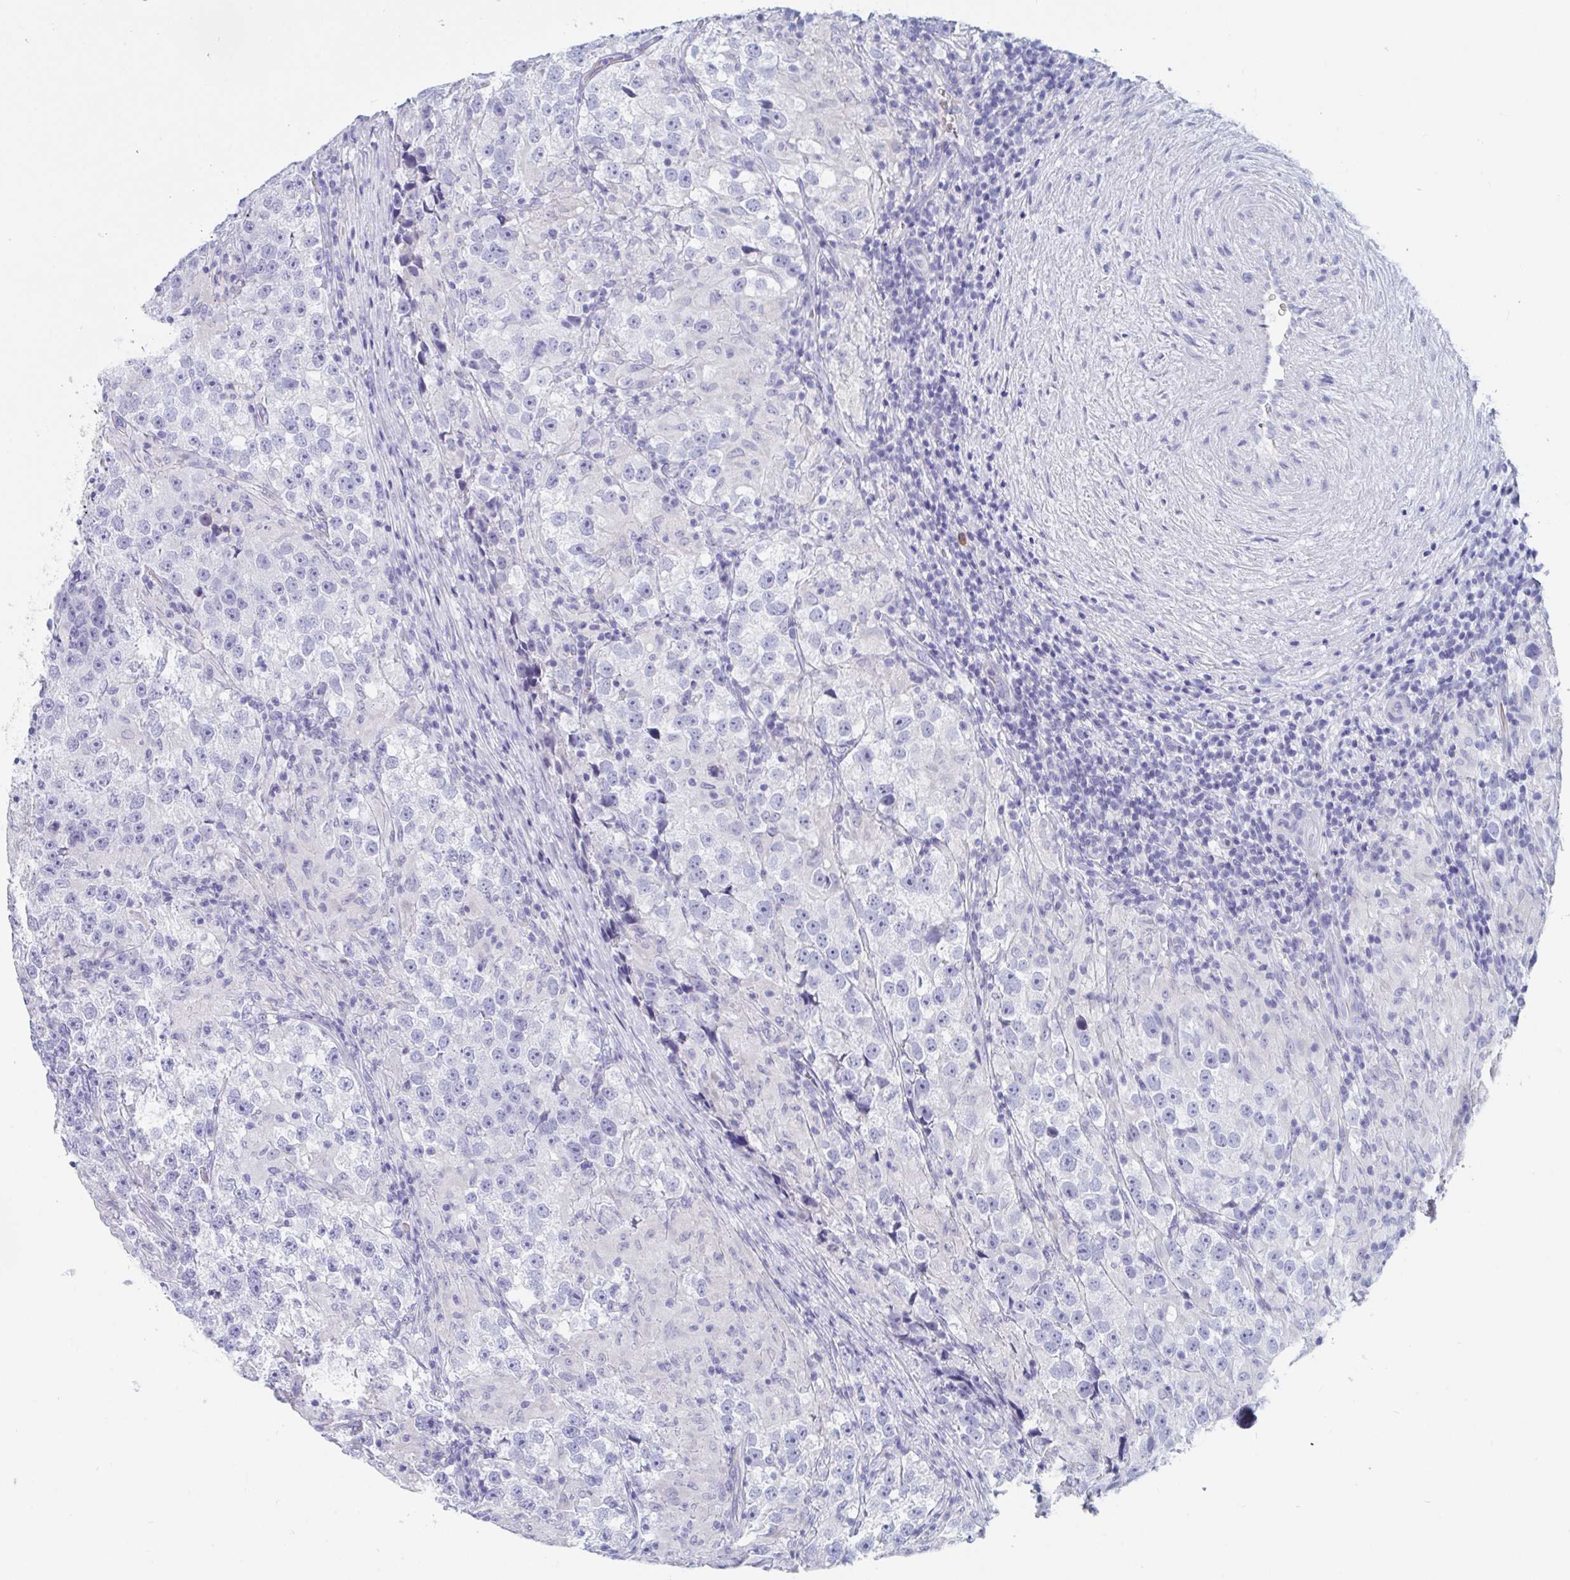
{"staining": {"intensity": "negative", "quantity": "none", "location": "none"}, "tissue": "testis cancer", "cell_type": "Tumor cells", "image_type": "cancer", "snomed": [{"axis": "morphology", "description": "Seminoma, NOS"}, {"axis": "topography", "description": "Testis"}], "caption": "DAB (3,3'-diaminobenzidine) immunohistochemical staining of testis cancer demonstrates no significant positivity in tumor cells.", "gene": "DPEP3", "patient": {"sex": "male", "age": 46}}